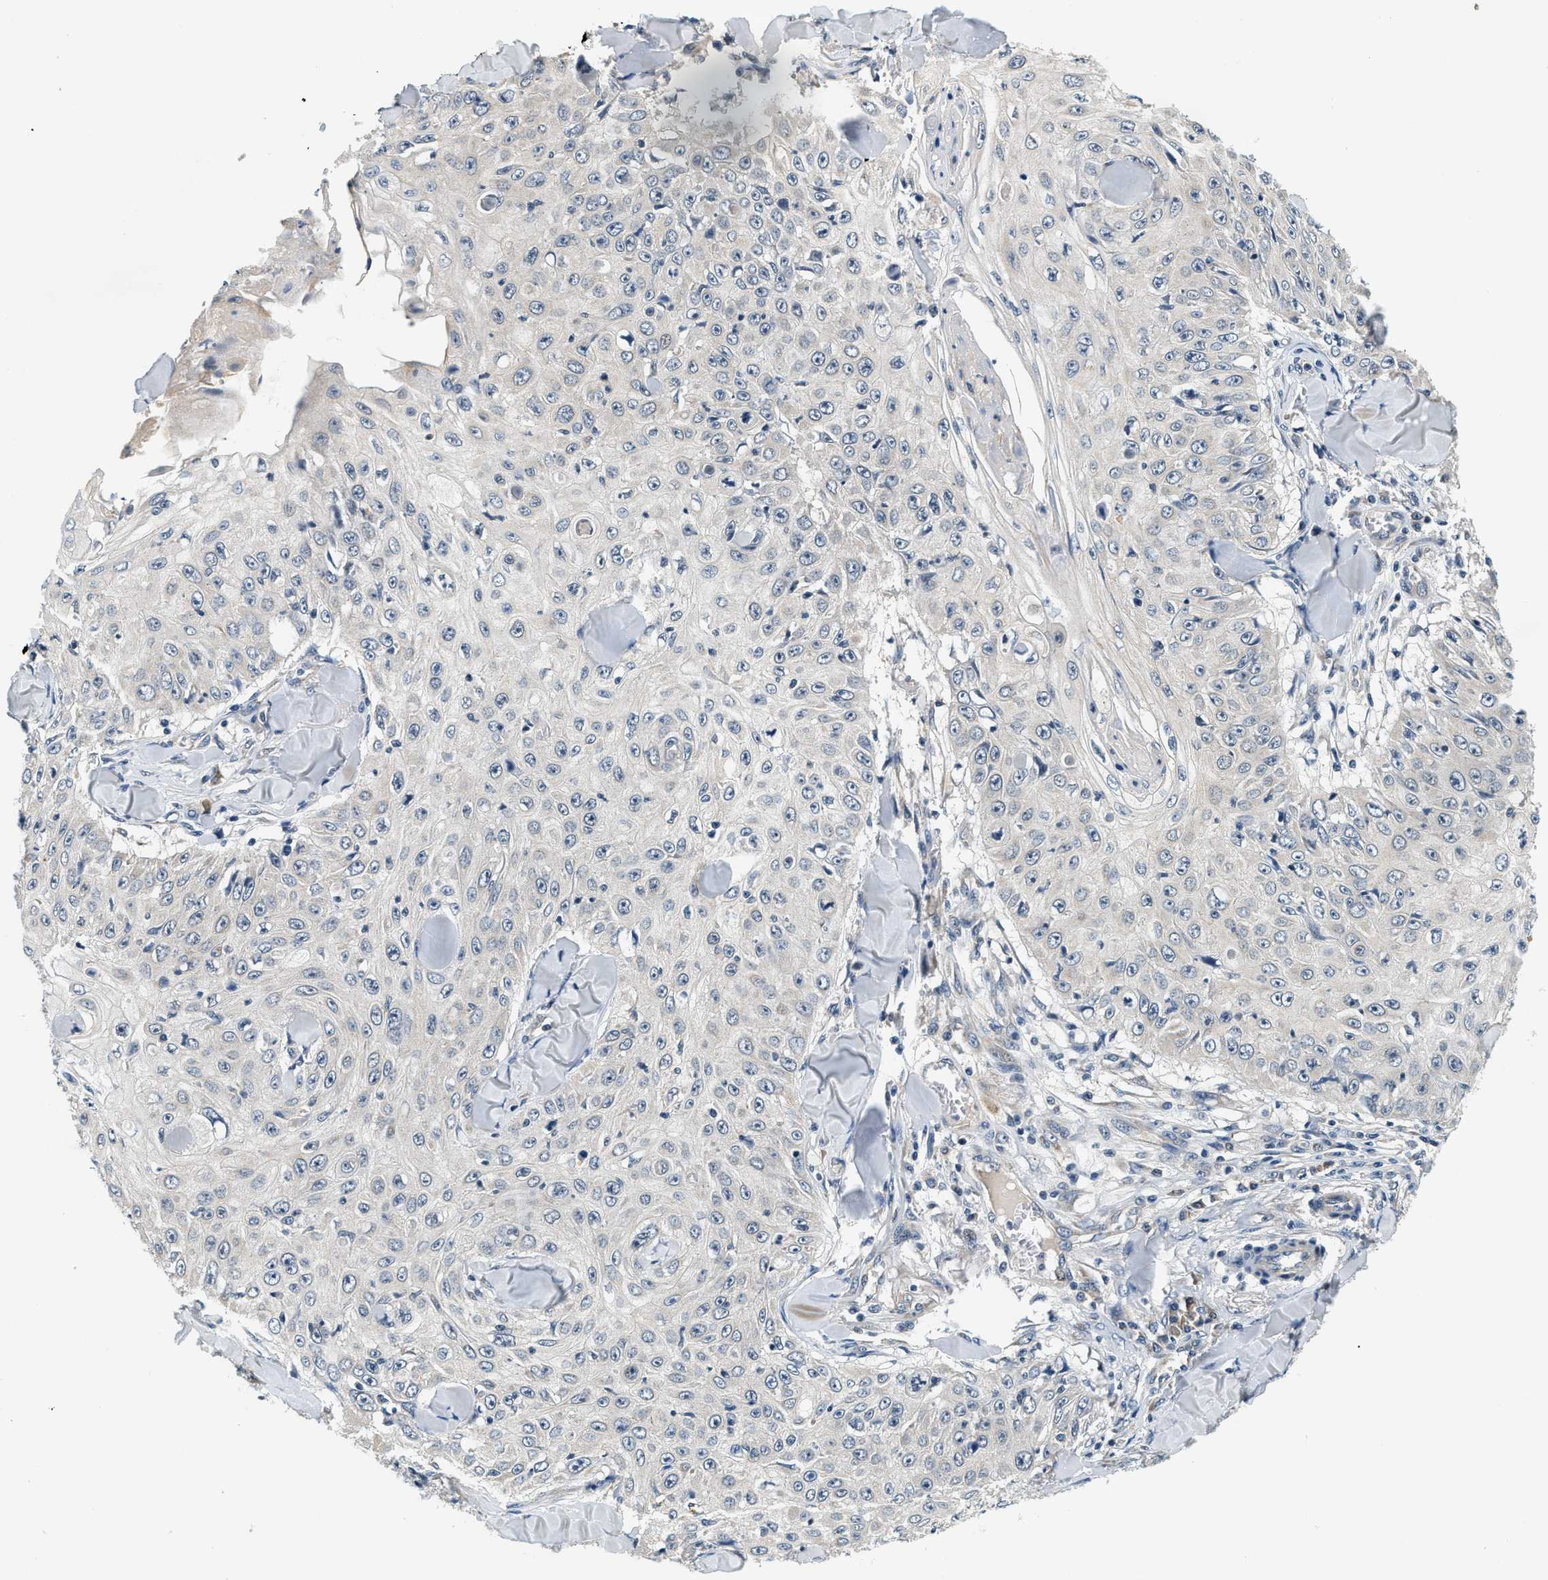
{"staining": {"intensity": "negative", "quantity": "none", "location": "none"}, "tissue": "skin cancer", "cell_type": "Tumor cells", "image_type": "cancer", "snomed": [{"axis": "morphology", "description": "Squamous cell carcinoma, NOS"}, {"axis": "topography", "description": "Skin"}], "caption": "DAB (3,3'-diaminobenzidine) immunohistochemical staining of skin cancer (squamous cell carcinoma) displays no significant staining in tumor cells. (Immunohistochemistry (ihc), brightfield microscopy, high magnification).", "gene": "YAE1", "patient": {"sex": "male", "age": 86}}